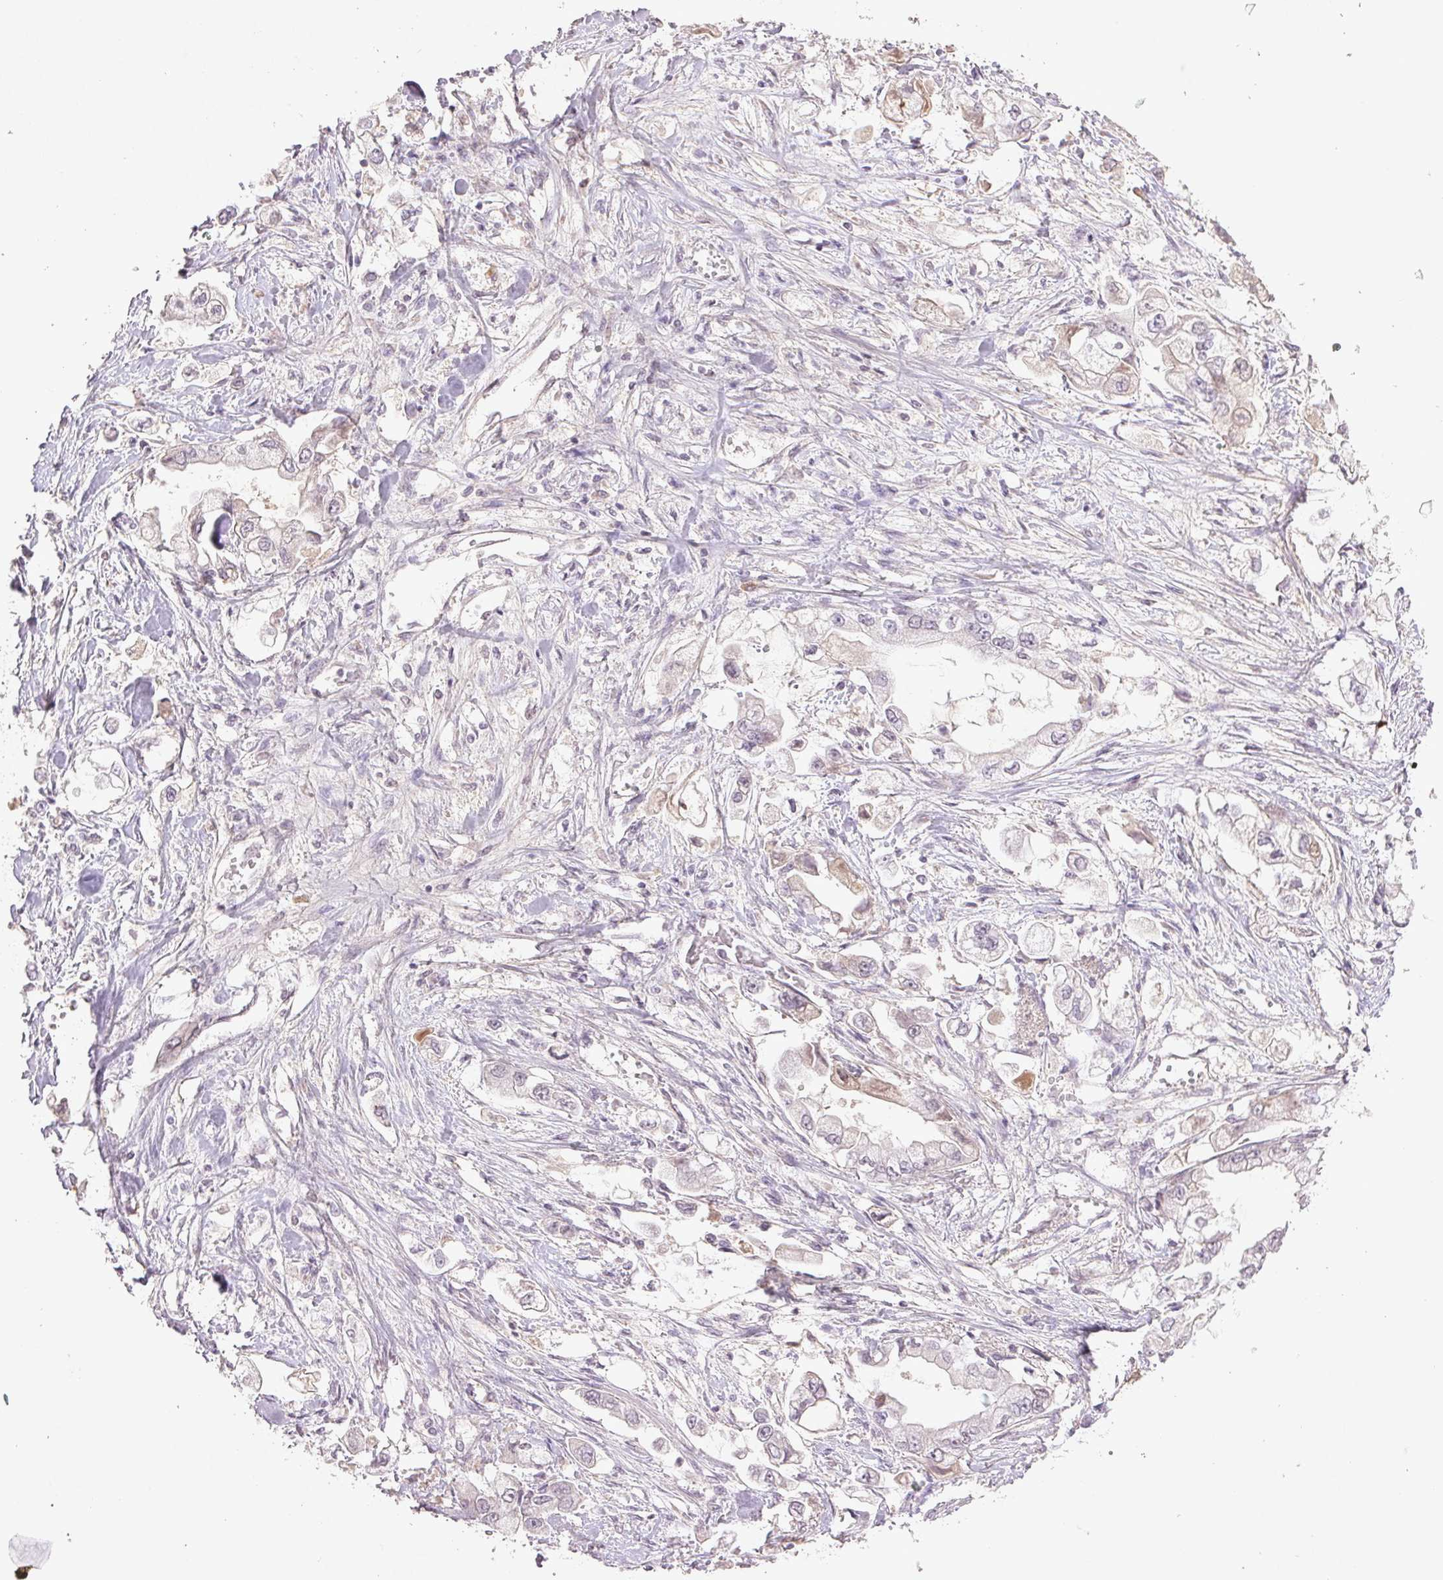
{"staining": {"intensity": "negative", "quantity": "none", "location": "none"}, "tissue": "stomach cancer", "cell_type": "Tumor cells", "image_type": "cancer", "snomed": [{"axis": "morphology", "description": "Adenocarcinoma, NOS"}, {"axis": "topography", "description": "Stomach"}], "caption": "Immunohistochemistry image of neoplastic tissue: stomach adenocarcinoma stained with DAB (3,3'-diaminobenzidine) shows no significant protein expression in tumor cells.", "gene": "FAM168B", "patient": {"sex": "male", "age": 62}}